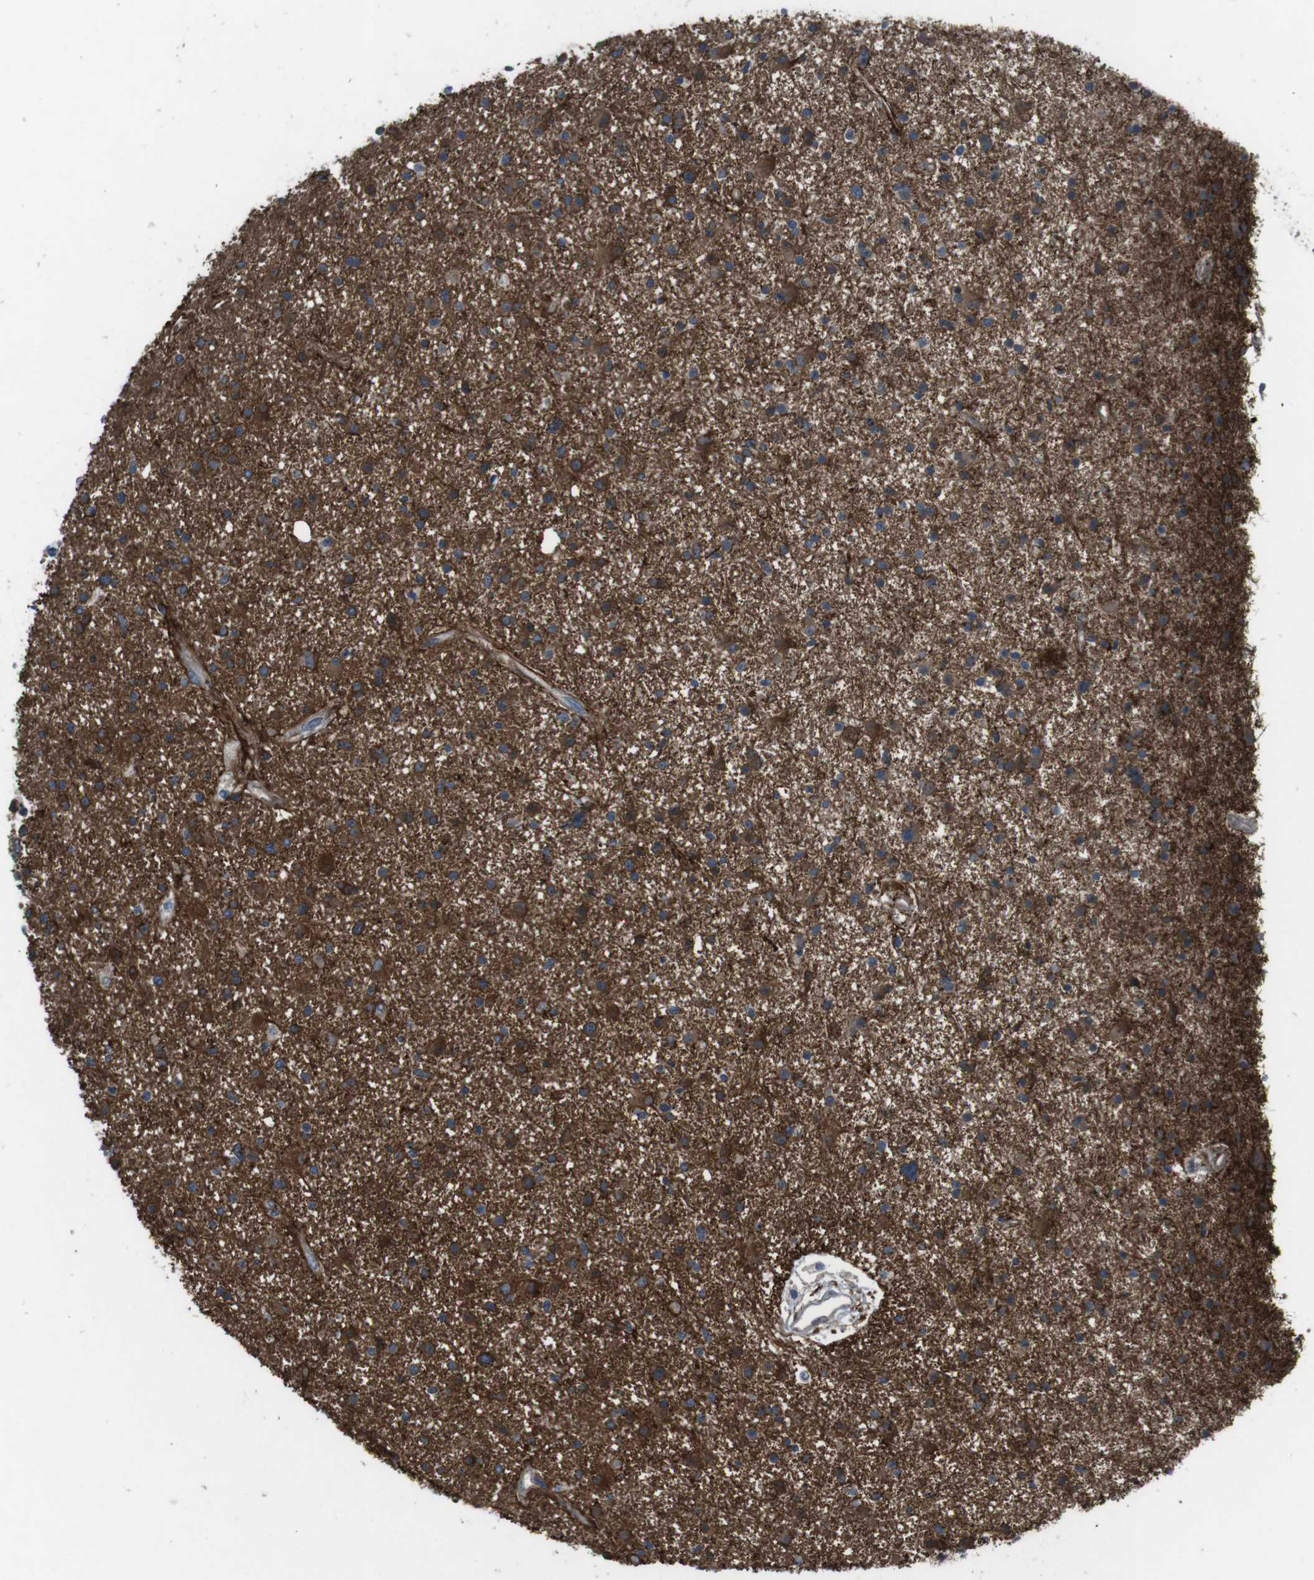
{"staining": {"intensity": "strong", "quantity": ">75%", "location": "cytoplasmic/membranous"}, "tissue": "glioma", "cell_type": "Tumor cells", "image_type": "cancer", "snomed": [{"axis": "morphology", "description": "Glioma, malignant, High grade"}, {"axis": "topography", "description": "Brain"}], "caption": "Immunohistochemistry image of high-grade glioma (malignant) stained for a protein (brown), which shows high levels of strong cytoplasmic/membranous staining in about >75% of tumor cells.", "gene": "ANK2", "patient": {"sex": "male", "age": 33}}